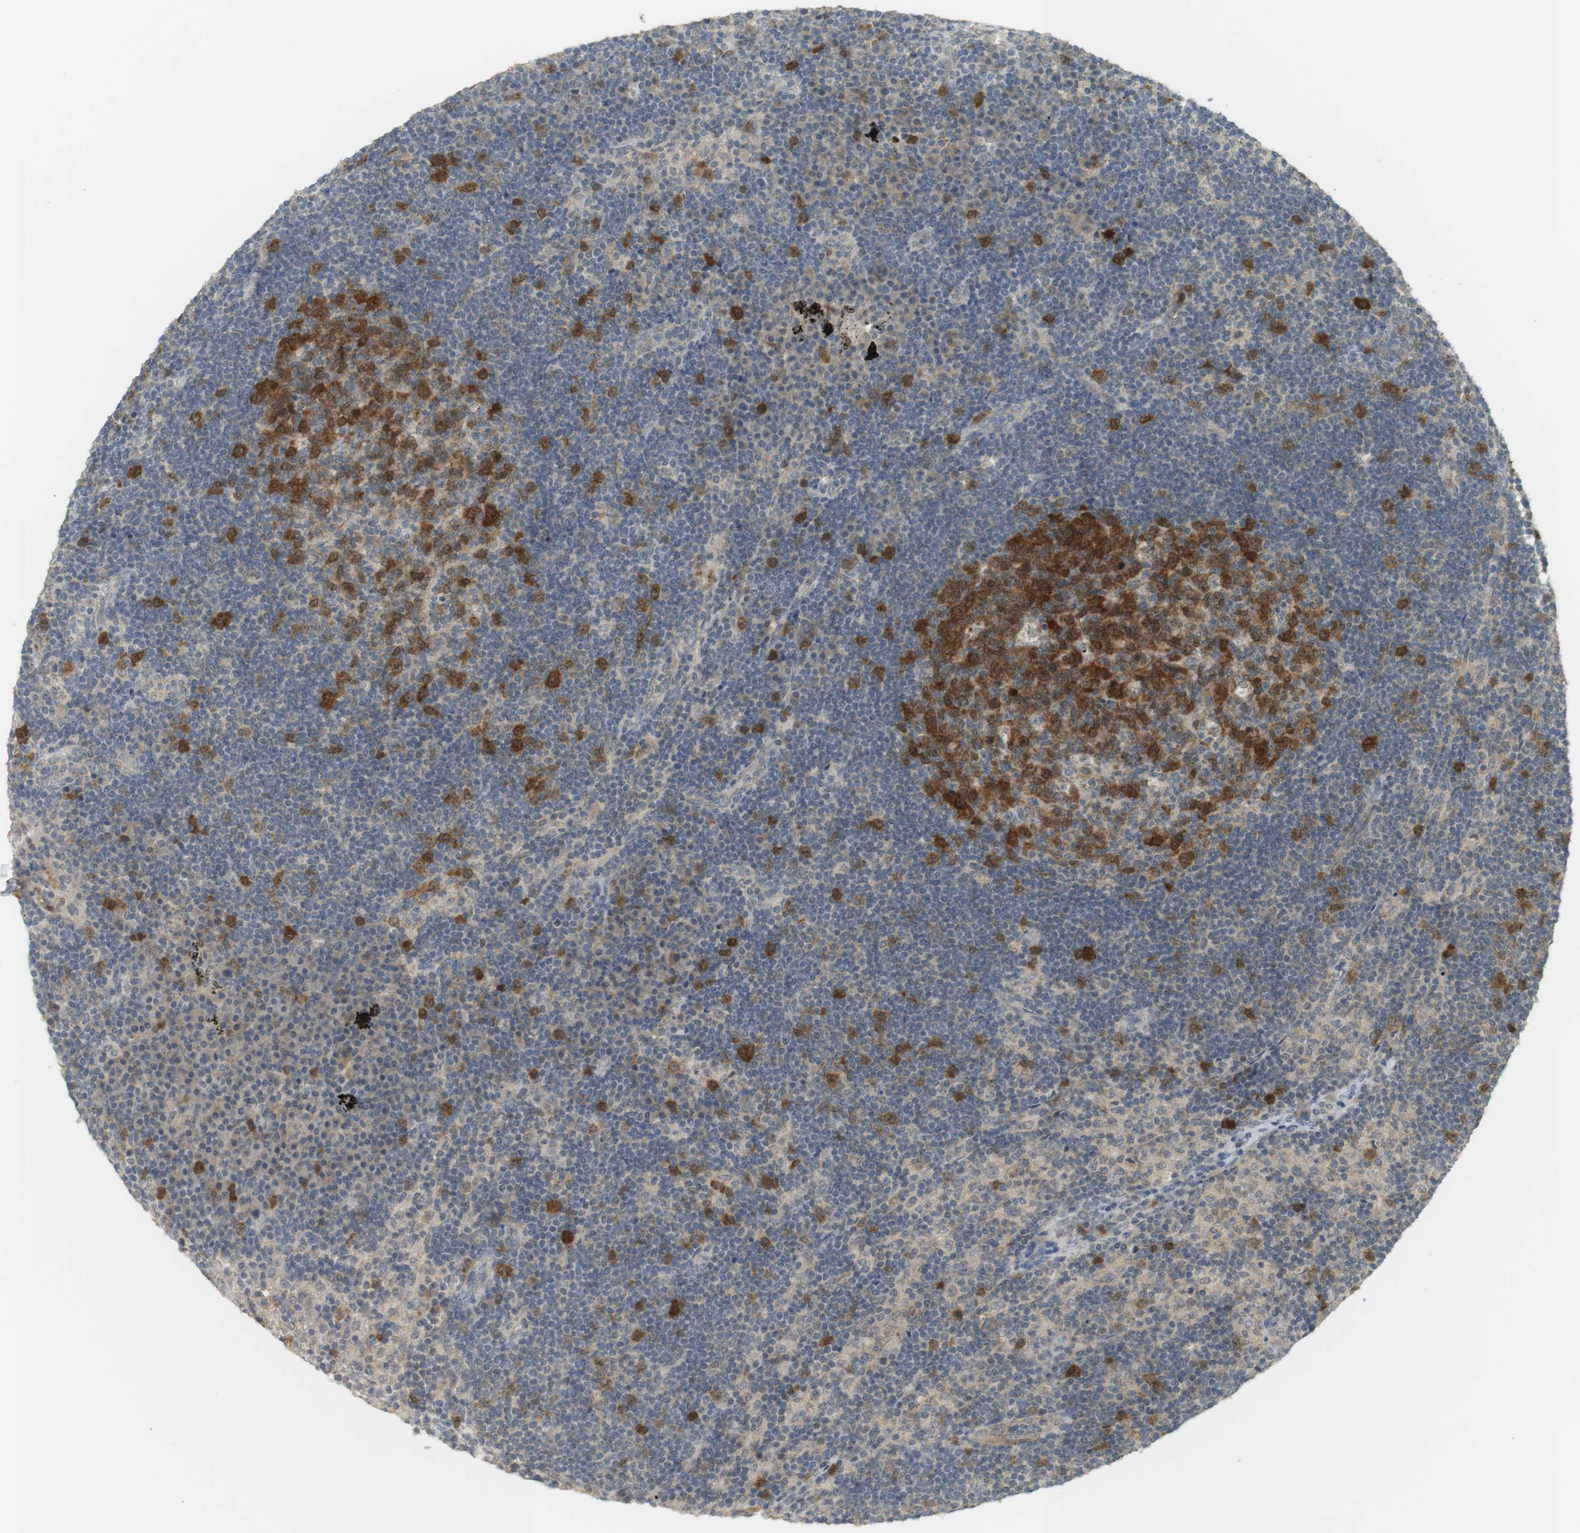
{"staining": {"intensity": "strong", "quantity": "25%-75%", "location": "cytoplasmic/membranous"}, "tissue": "lymph node", "cell_type": "Germinal center cells", "image_type": "normal", "snomed": [{"axis": "morphology", "description": "Normal tissue, NOS"}, {"axis": "morphology", "description": "Squamous cell carcinoma, metastatic, NOS"}, {"axis": "topography", "description": "Lymph node"}], "caption": "A photomicrograph of human lymph node stained for a protein displays strong cytoplasmic/membranous brown staining in germinal center cells. (IHC, brightfield microscopy, high magnification).", "gene": "TTK", "patient": {"sex": "female", "age": 53}}